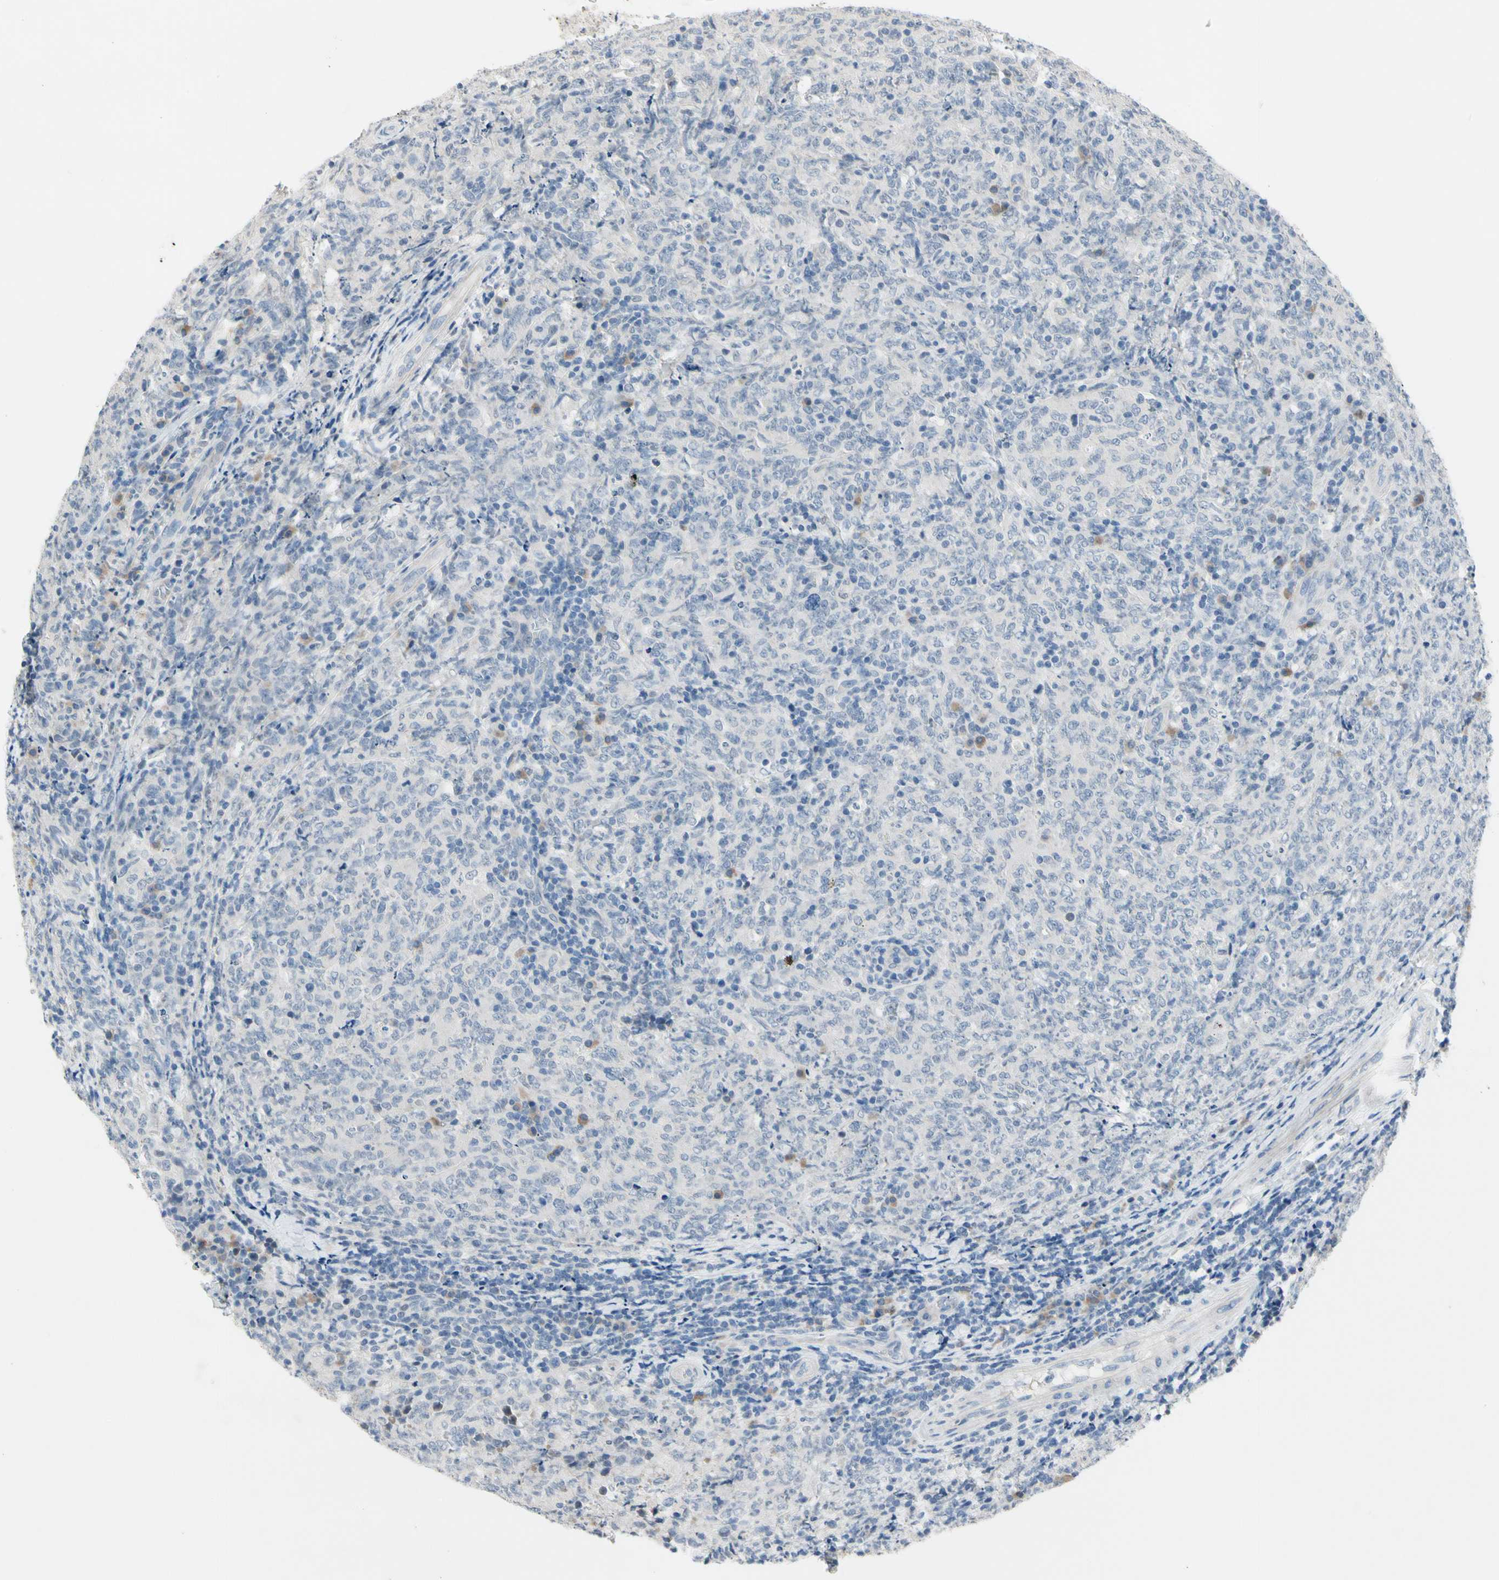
{"staining": {"intensity": "negative", "quantity": "none", "location": "none"}, "tissue": "lymphoma", "cell_type": "Tumor cells", "image_type": "cancer", "snomed": [{"axis": "morphology", "description": "Malignant lymphoma, non-Hodgkin's type, High grade"}, {"axis": "topography", "description": "Tonsil"}], "caption": "Tumor cells are negative for protein expression in human high-grade malignant lymphoma, non-Hodgkin's type.", "gene": "ECRG4", "patient": {"sex": "female", "age": 36}}